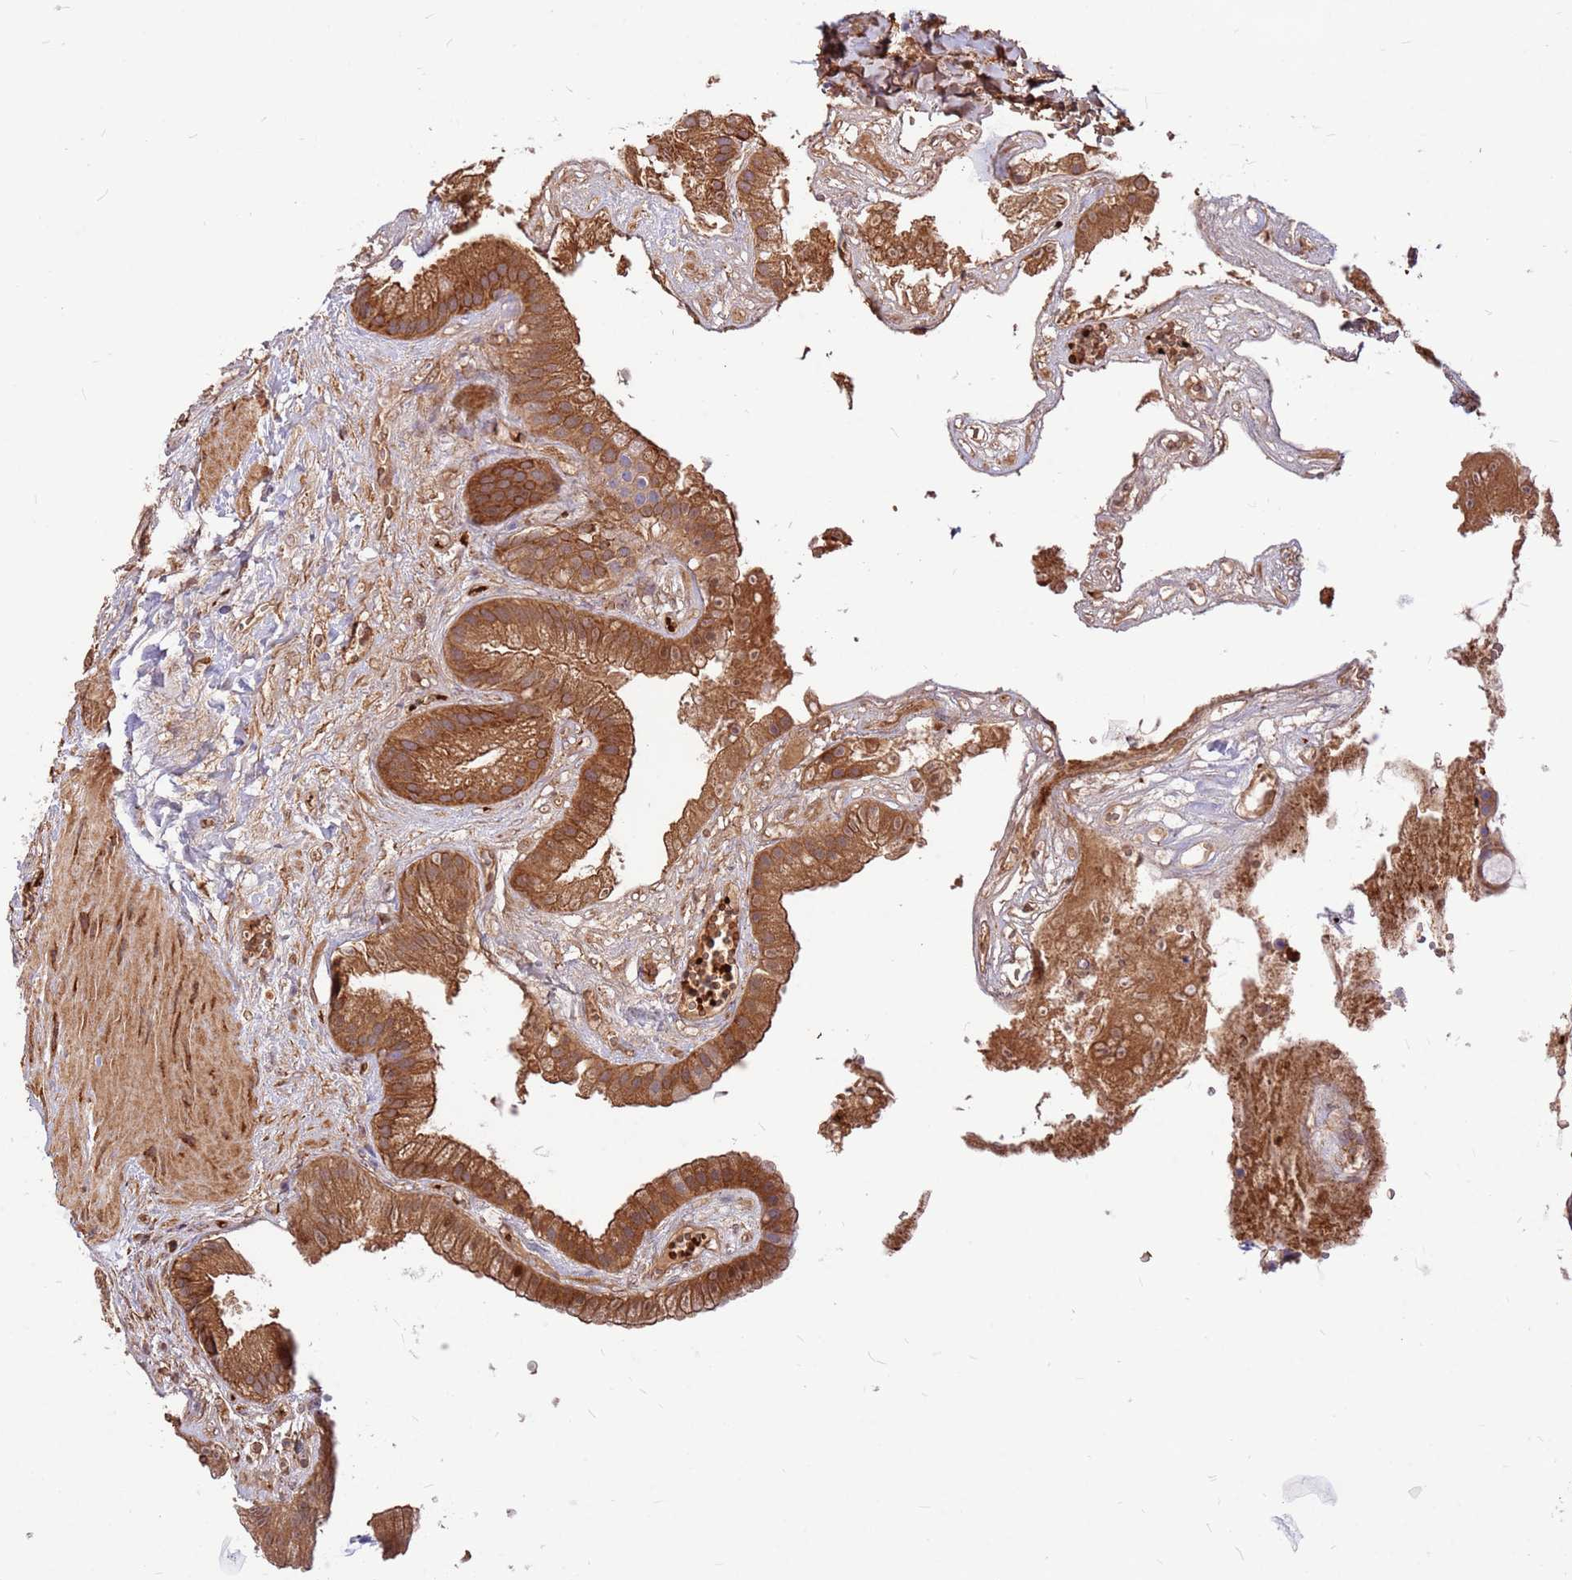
{"staining": {"intensity": "moderate", "quantity": "25%-75%", "location": "cytoplasmic/membranous"}, "tissue": "gallbladder", "cell_type": "Glandular cells", "image_type": "normal", "snomed": [{"axis": "morphology", "description": "Normal tissue, NOS"}, {"axis": "topography", "description": "Gallbladder"}], "caption": "Immunohistochemical staining of unremarkable human gallbladder displays moderate cytoplasmic/membranous protein expression in approximately 25%-75% of glandular cells. Immunohistochemistry stains the protein of interest in brown and the nuclei are stained blue.", "gene": "ZNF669", "patient": {"sex": "male", "age": 55}}